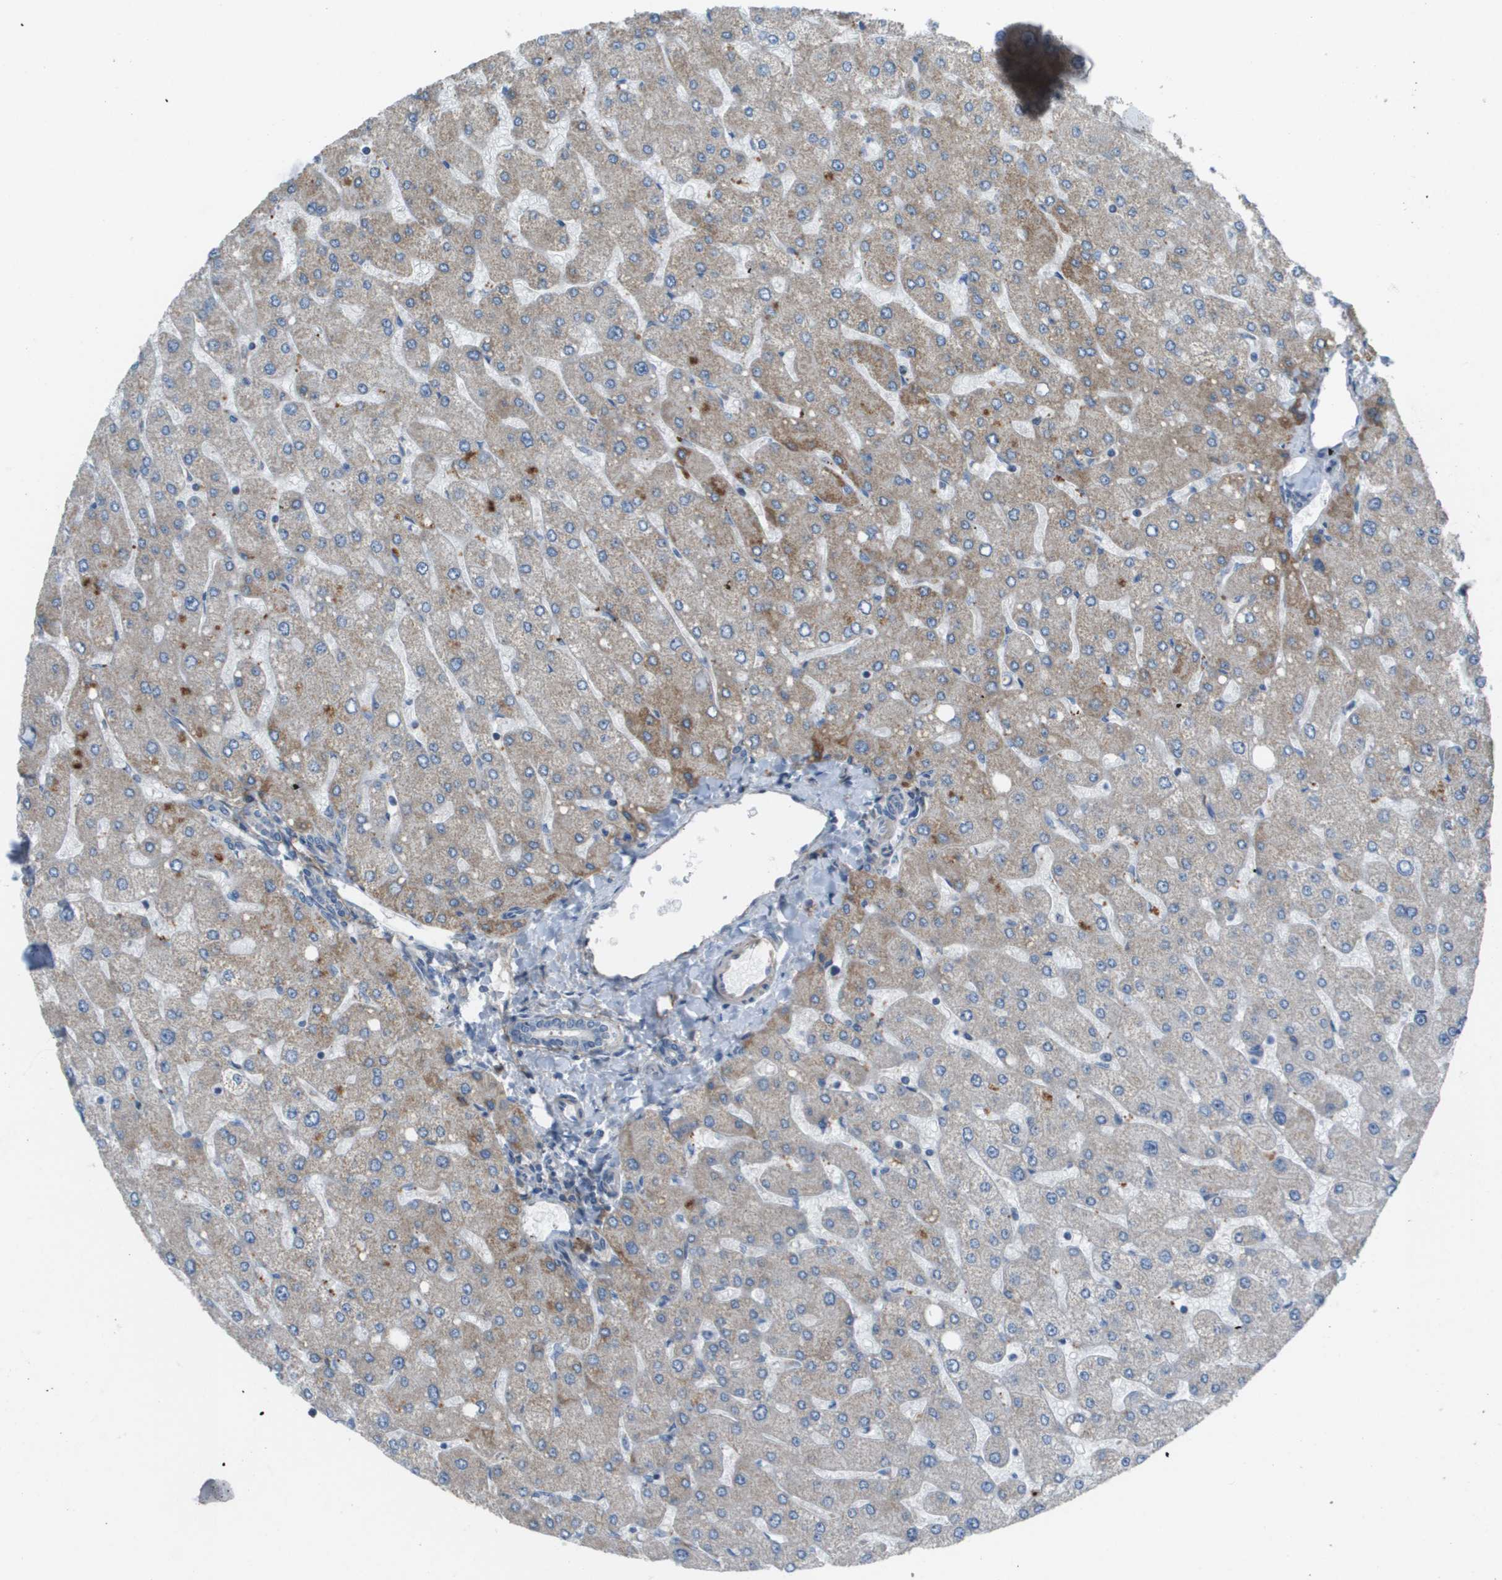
{"staining": {"intensity": "negative", "quantity": "none", "location": "none"}, "tissue": "liver", "cell_type": "Cholangiocytes", "image_type": "normal", "snomed": [{"axis": "morphology", "description": "Normal tissue, NOS"}, {"axis": "topography", "description": "Liver"}], "caption": "DAB immunohistochemical staining of benign liver exhibits no significant staining in cholangiocytes.", "gene": "GALNT6", "patient": {"sex": "male", "age": 55}}